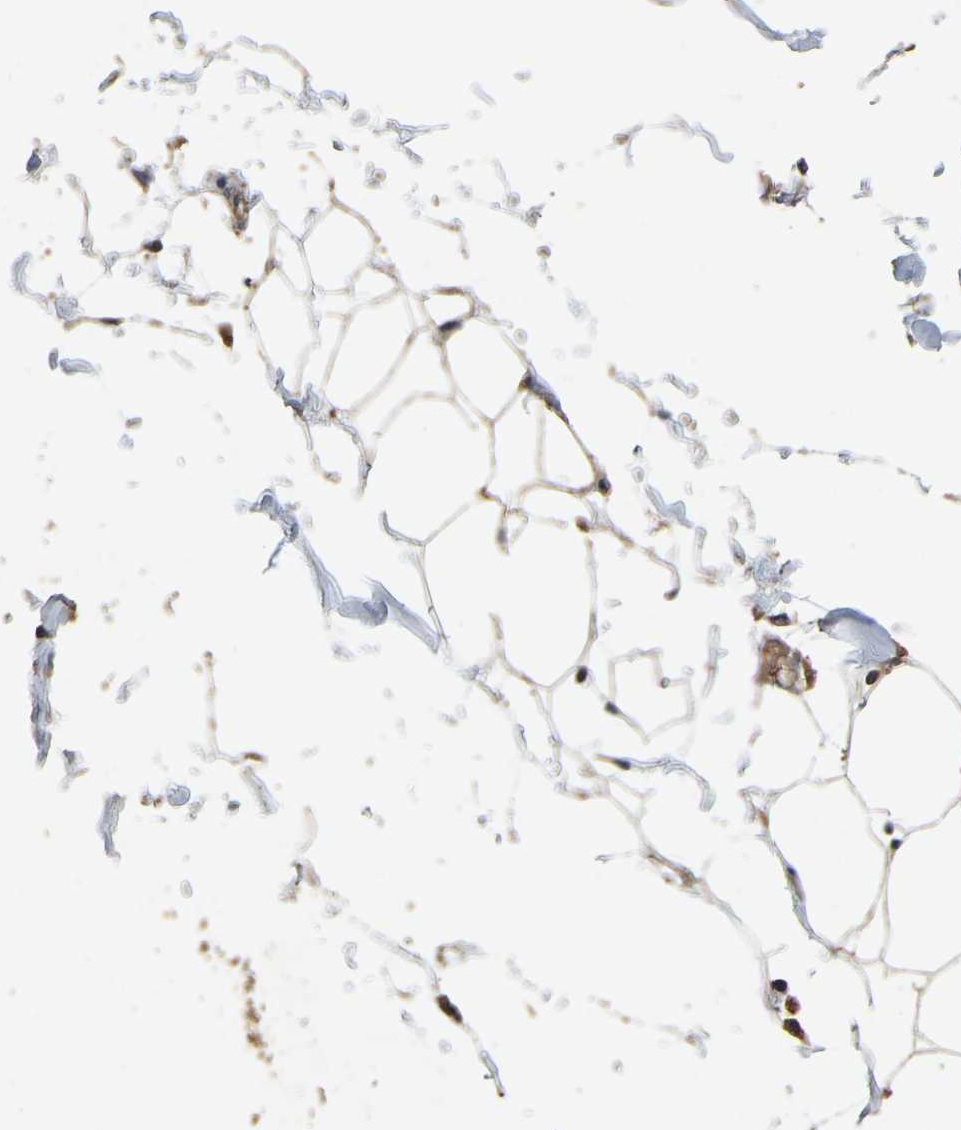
{"staining": {"intensity": "moderate", "quantity": "25%-75%", "location": "cytoplasmic/membranous"}, "tissue": "adipose tissue", "cell_type": "Adipocytes", "image_type": "normal", "snomed": [{"axis": "morphology", "description": "Normal tissue, NOS"}, {"axis": "morphology", "description": "Adenocarcinoma, NOS"}, {"axis": "topography", "description": "Colon"}, {"axis": "topography", "description": "Peripheral nerve tissue"}], "caption": "The micrograph shows a brown stain indicating the presence of a protein in the cytoplasmic/membranous of adipocytes in adipose tissue. (brown staining indicates protein expression, while blue staining denotes nuclei).", "gene": "FHIT", "patient": {"sex": "male", "age": 14}}